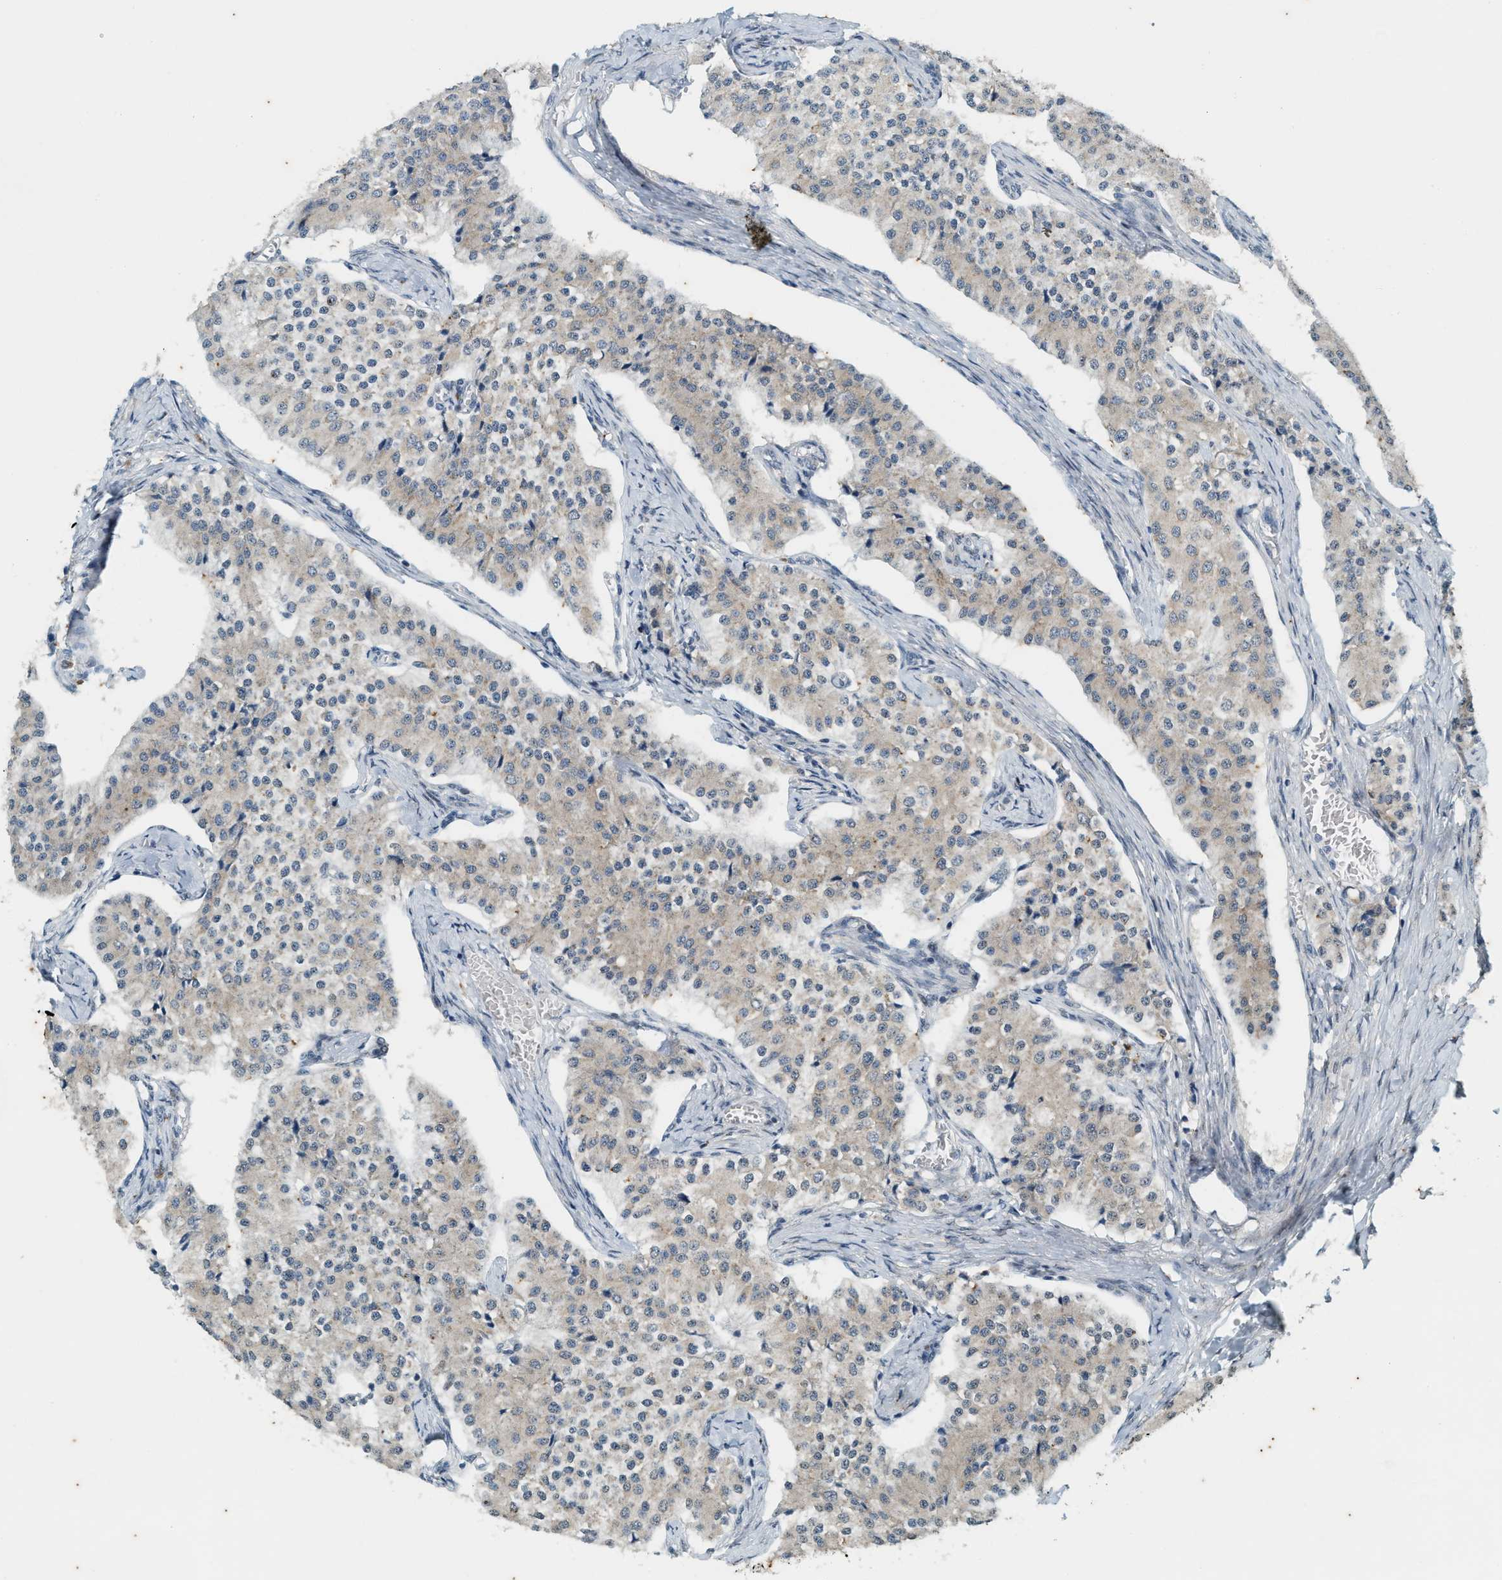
{"staining": {"intensity": "negative", "quantity": "none", "location": "none"}, "tissue": "carcinoid", "cell_type": "Tumor cells", "image_type": "cancer", "snomed": [{"axis": "morphology", "description": "Carcinoid, malignant, NOS"}, {"axis": "topography", "description": "Colon"}], "caption": "IHC photomicrograph of carcinoid stained for a protein (brown), which exhibits no expression in tumor cells.", "gene": "CHPF2", "patient": {"sex": "female", "age": 52}}